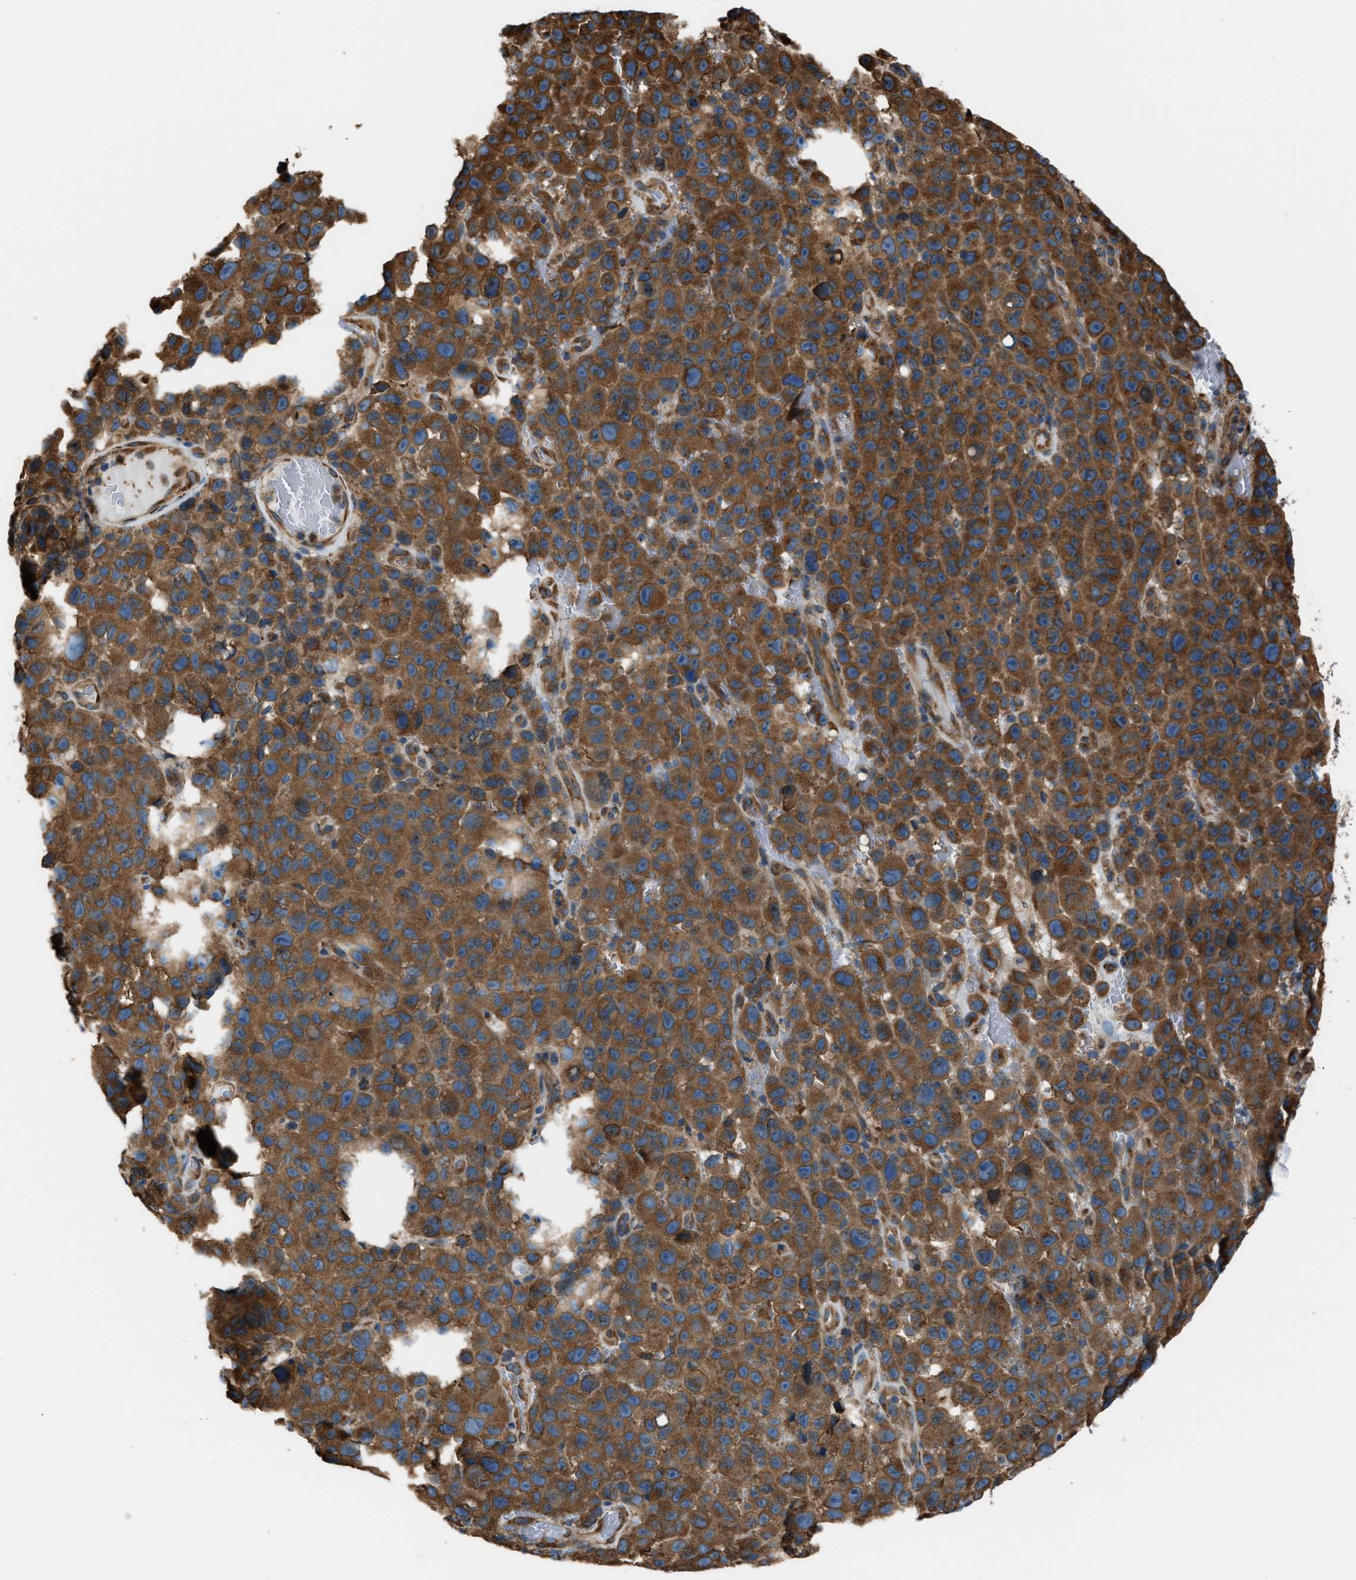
{"staining": {"intensity": "strong", "quantity": ">75%", "location": "cytoplasmic/membranous"}, "tissue": "melanoma", "cell_type": "Tumor cells", "image_type": "cancer", "snomed": [{"axis": "morphology", "description": "Malignant melanoma, NOS"}, {"axis": "topography", "description": "Skin"}], "caption": "Immunohistochemistry (IHC) (DAB (3,3'-diaminobenzidine)) staining of human malignant melanoma reveals strong cytoplasmic/membranous protein staining in about >75% of tumor cells.", "gene": "TRPC1", "patient": {"sex": "female", "age": 82}}